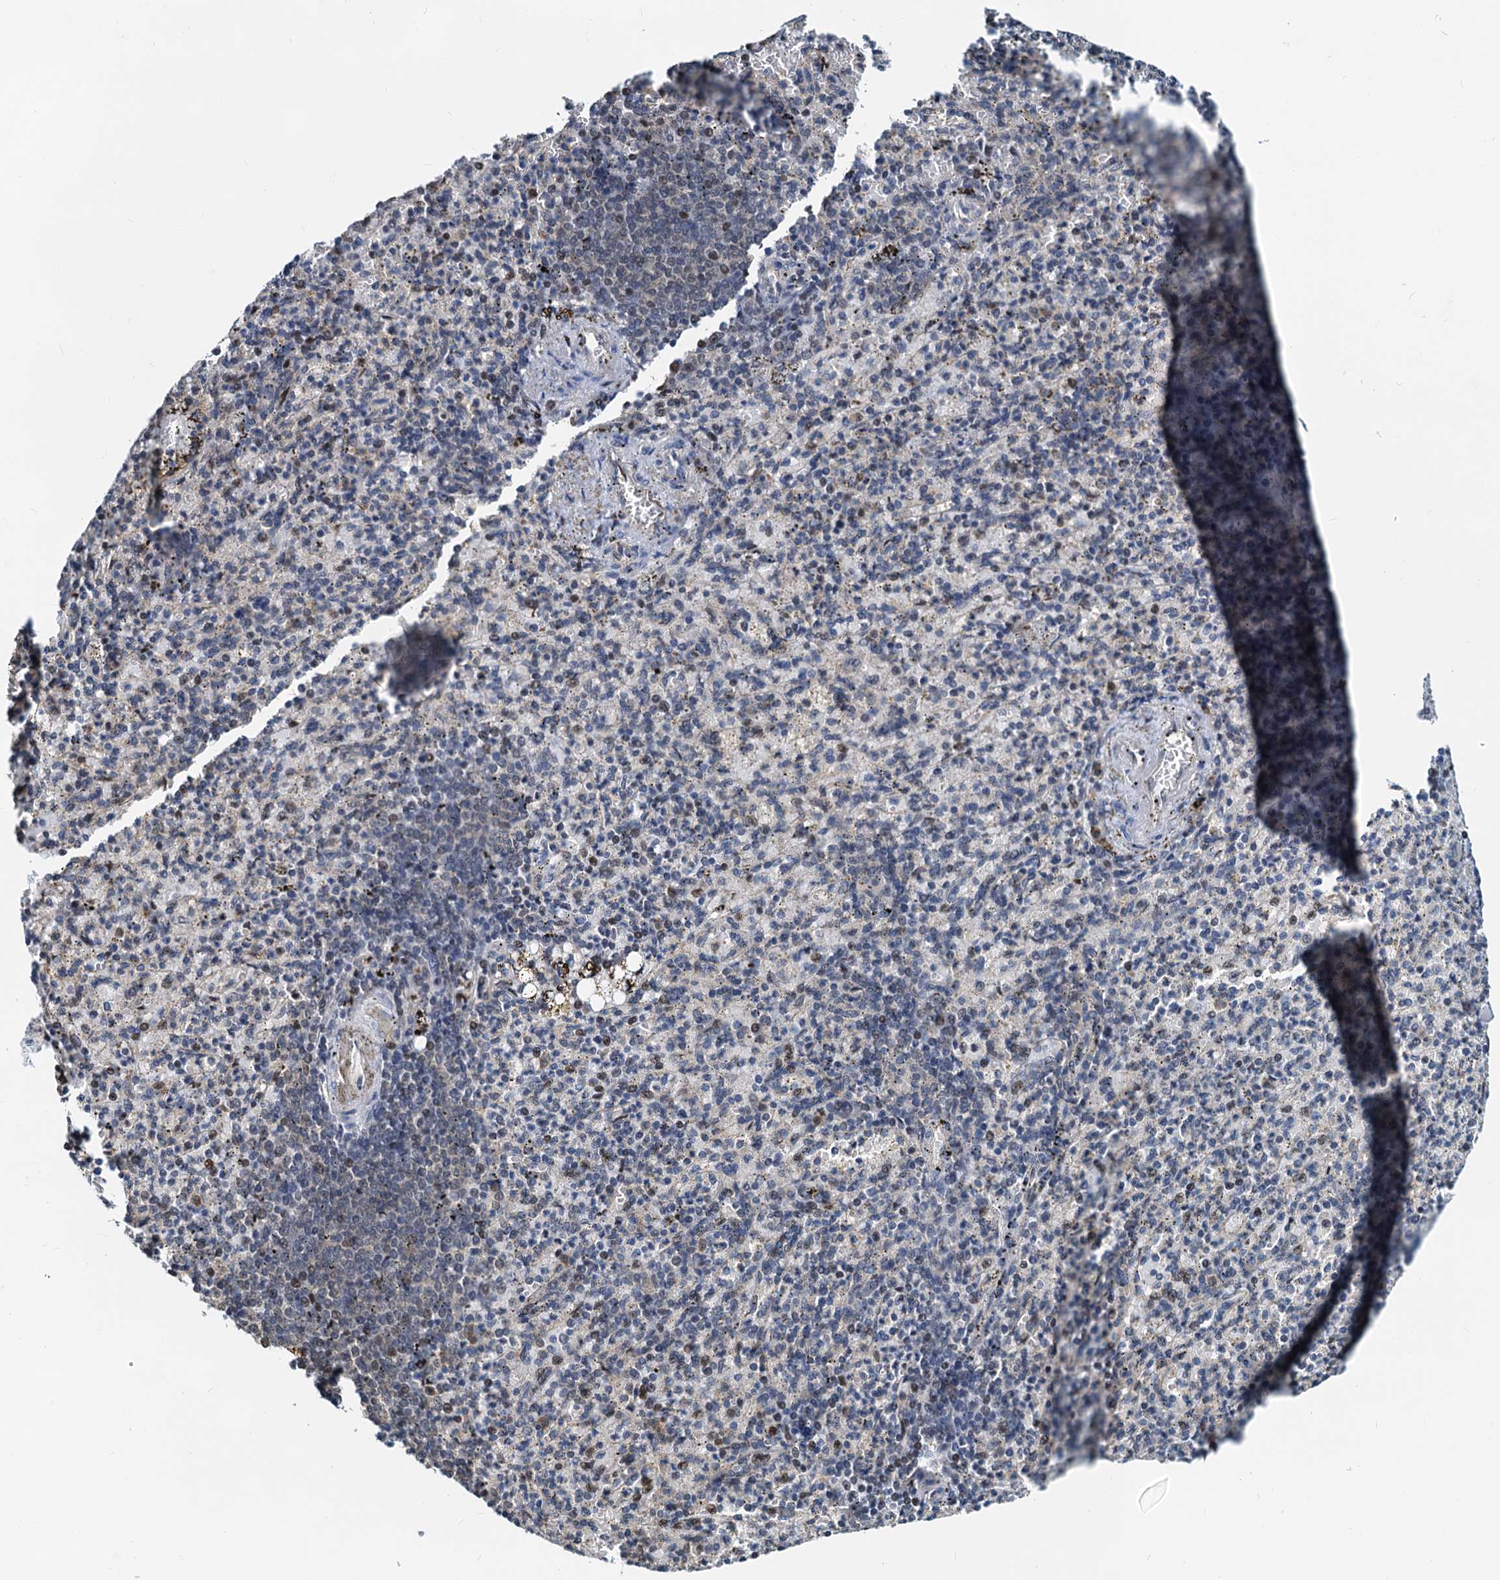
{"staining": {"intensity": "moderate", "quantity": "<25%", "location": "nuclear"}, "tissue": "spleen", "cell_type": "Cells in red pulp", "image_type": "normal", "snomed": [{"axis": "morphology", "description": "Normal tissue, NOS"}, {"axis": "topography", "description": "Spleen"}], "caption": "Protein staining of normal spleen reveals moderate nuclear expression in about <25% of cells in red pulp. (DAB (3,3'-diaminobenzidine) = brown stain, brightfield microscopy at high magnification).", "gene": "PTGES3", "patient": {"sex": "female", "age": 74}}